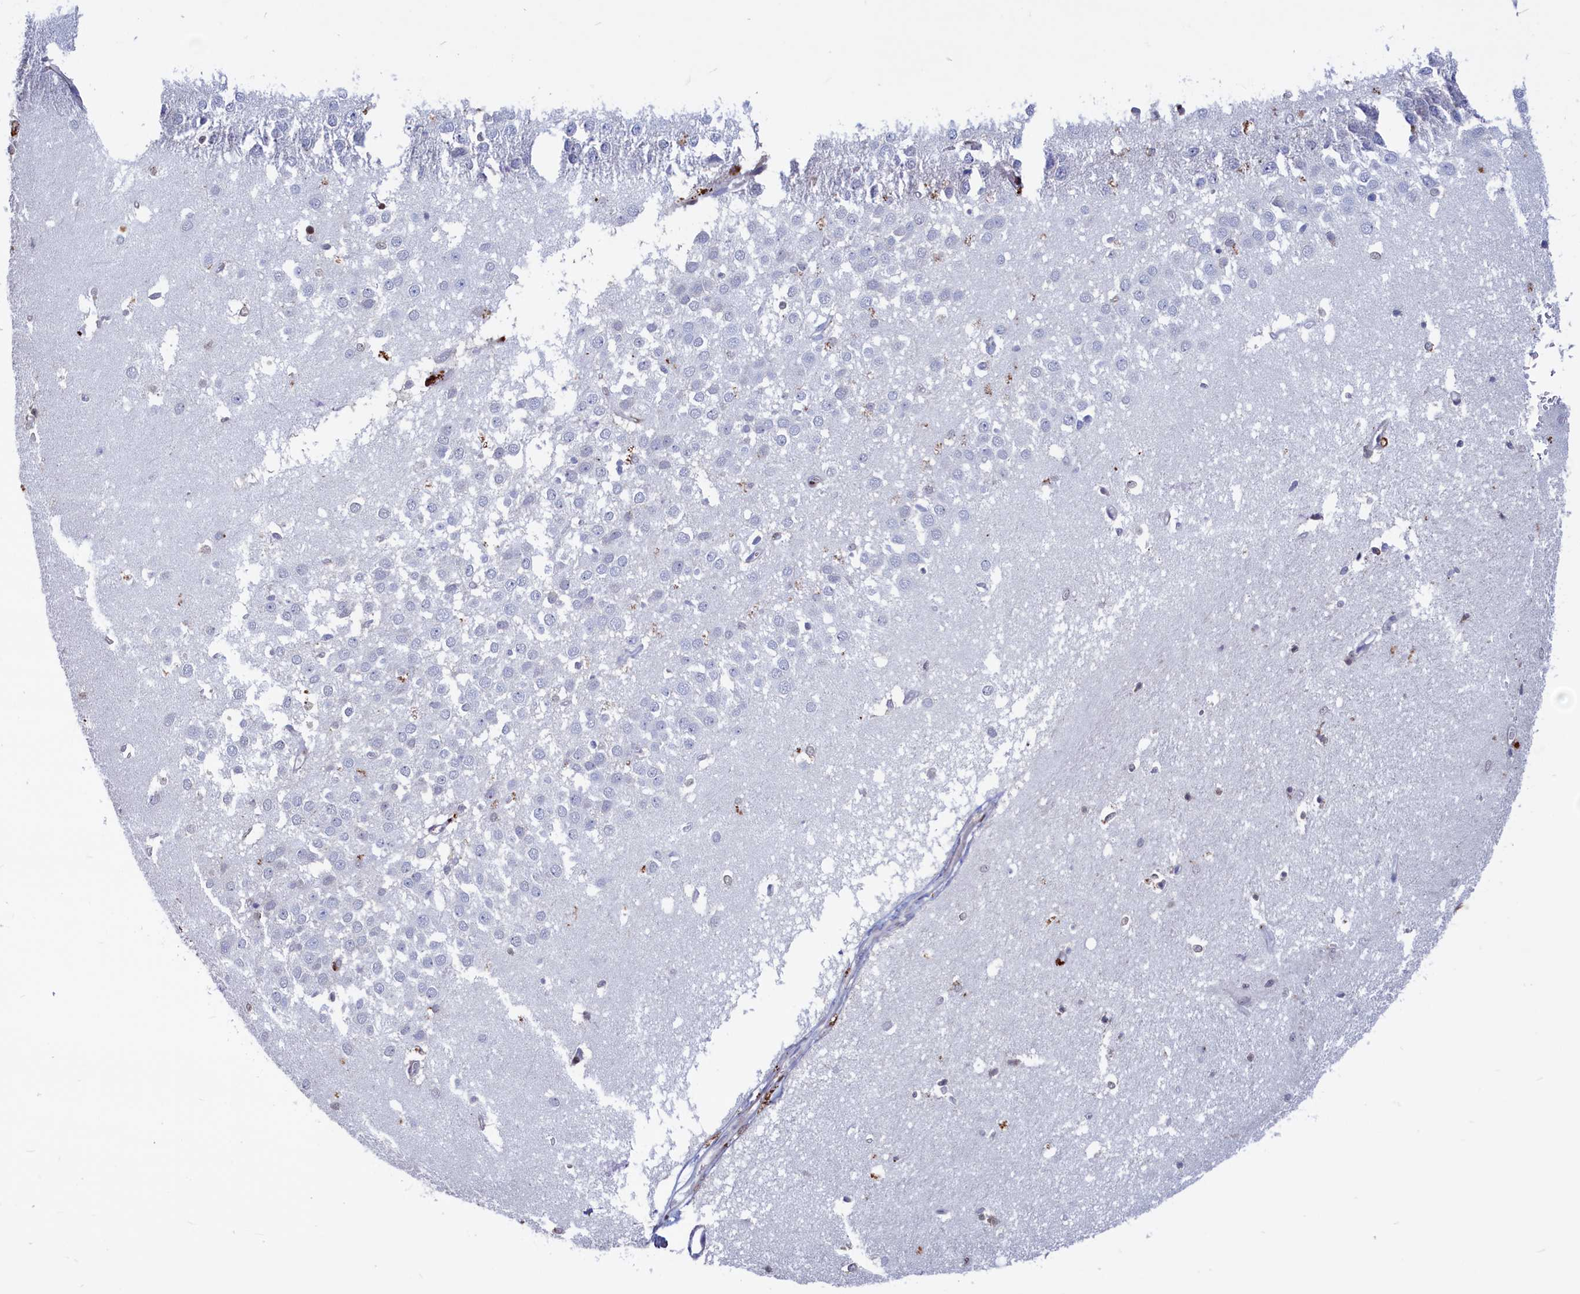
{"staining": {"intensity": "negative", "quantity": "none", "location": "none"}, "tissue": "hippocampus", "cell_type": "Glial cells", "image_type": "normal", "snomed": [{"axis": "morphology", "description": "Normal tissue, NOS"}, {"axis": "topography", "description": "Hippocampus"}], "caption": "Photomicrograph shows no protein positivity in glial cells of normal hippocampus. Brightfield microscopy of IHC stained with DAB (brown) and hematoxylin (blue), captured at high magnification.", "gene": "CRIP1", "patient": {"sex": "female", "age": 64}}